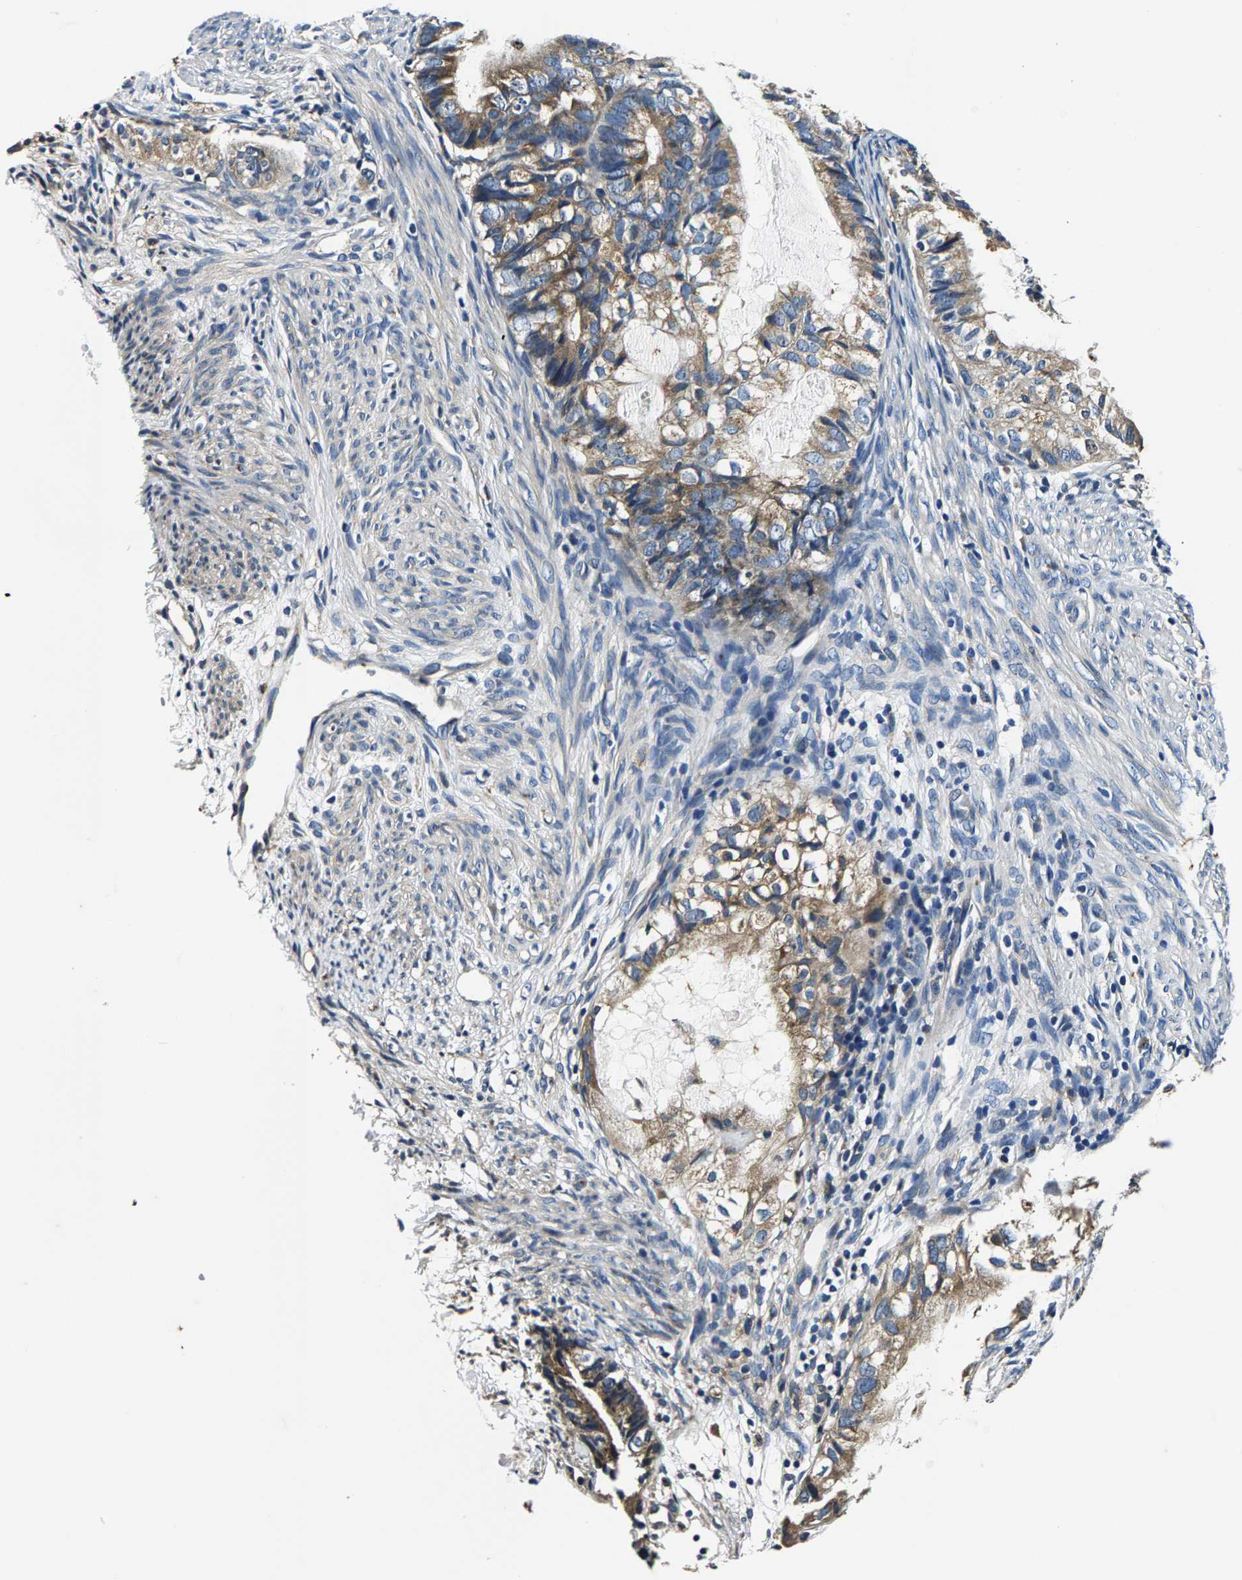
{"staining": {"intensity": "moderate", "quantity": ">75%", "location": "cytoplasmic/membranous"}, "tissue": "cervical cancer", "cell_type": "Tumor cells", "image_type": "cancer", "snomed": [{"axis": "morphology", "description": "Normal tissue, NOS"}, {"axis": "morphology", "description": "Adenocarcinoma, NOS"}, {"axis": "topography", "description": "Cervix"}, {"axis": "topography", "description": "Endometrium"}], "caption": "Protein staining of cervical cancer (adenocarcinoma) tissue reveals moderate cytoplasmic/membranous staining in about >75% of tumor cells.", "gene": "PI4KB", "patient": {"sex": "female", "age": 86}}